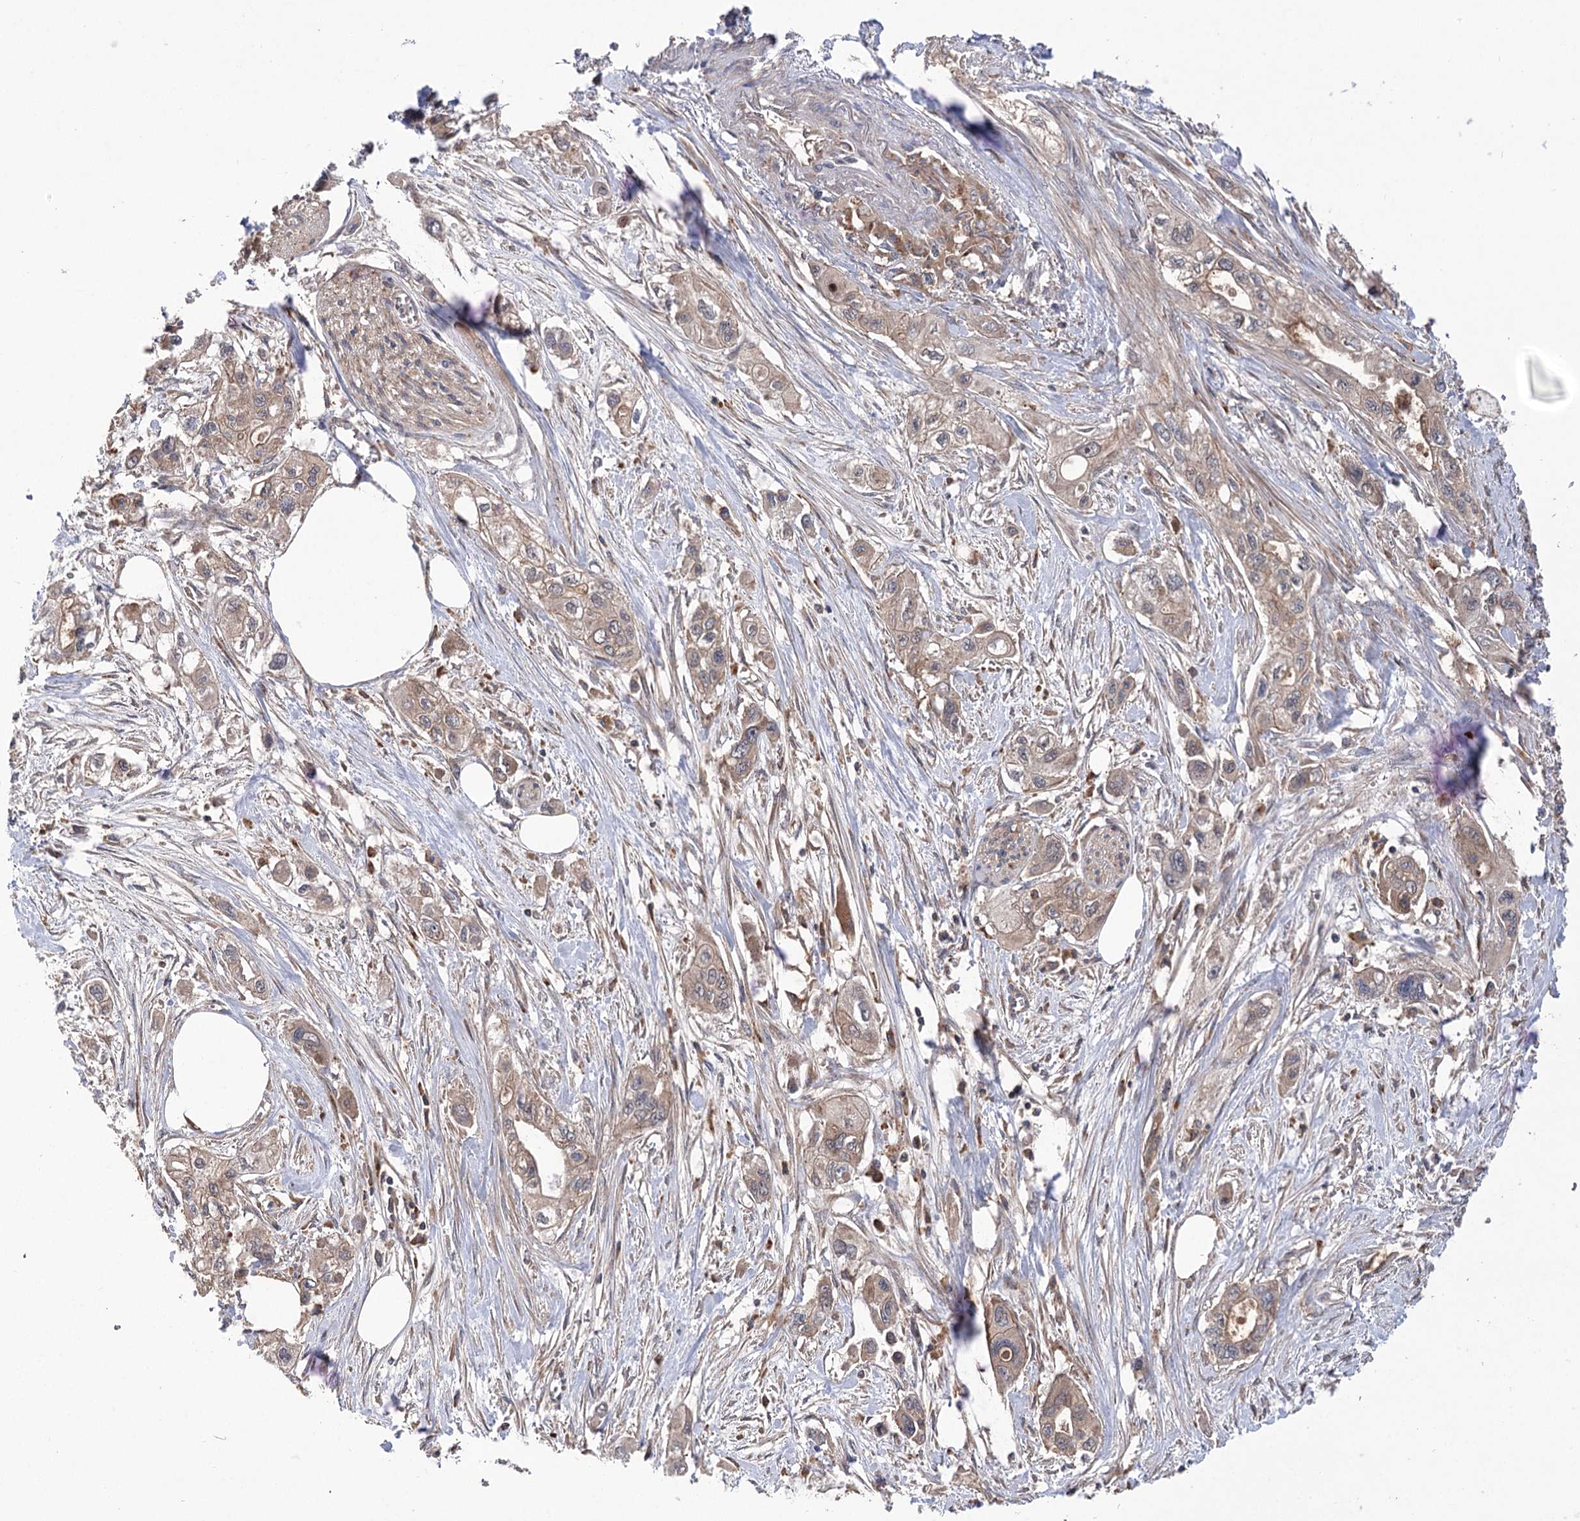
{"staining": {"intensity": "weak", "quantity": ">75%", "location": "cytoplasmic/membranous"}, "tissue": "pancreatic cancer", "cell_type": "Tumor cells", "image_type": "cancer", "snomed": [{"axis": "morphology", "description": "Adenocarcinoma, NOS"}, {"axis": "topography", "description": "Pancreas"}], "caption": "IHC staining of pancreatic cancer, which exhibits low levels of weak cytoplasmic/membranous positivity in approximately >75% of tumor cells indicating weak cytoplasmic/membranous protein expression. The staining was performed using DAB (brown) for protein detection and nuclei were counterstained in hematoxylin (blue).", "gene": "VPS37B", "patient": {"sex": "male", "age": 75}}